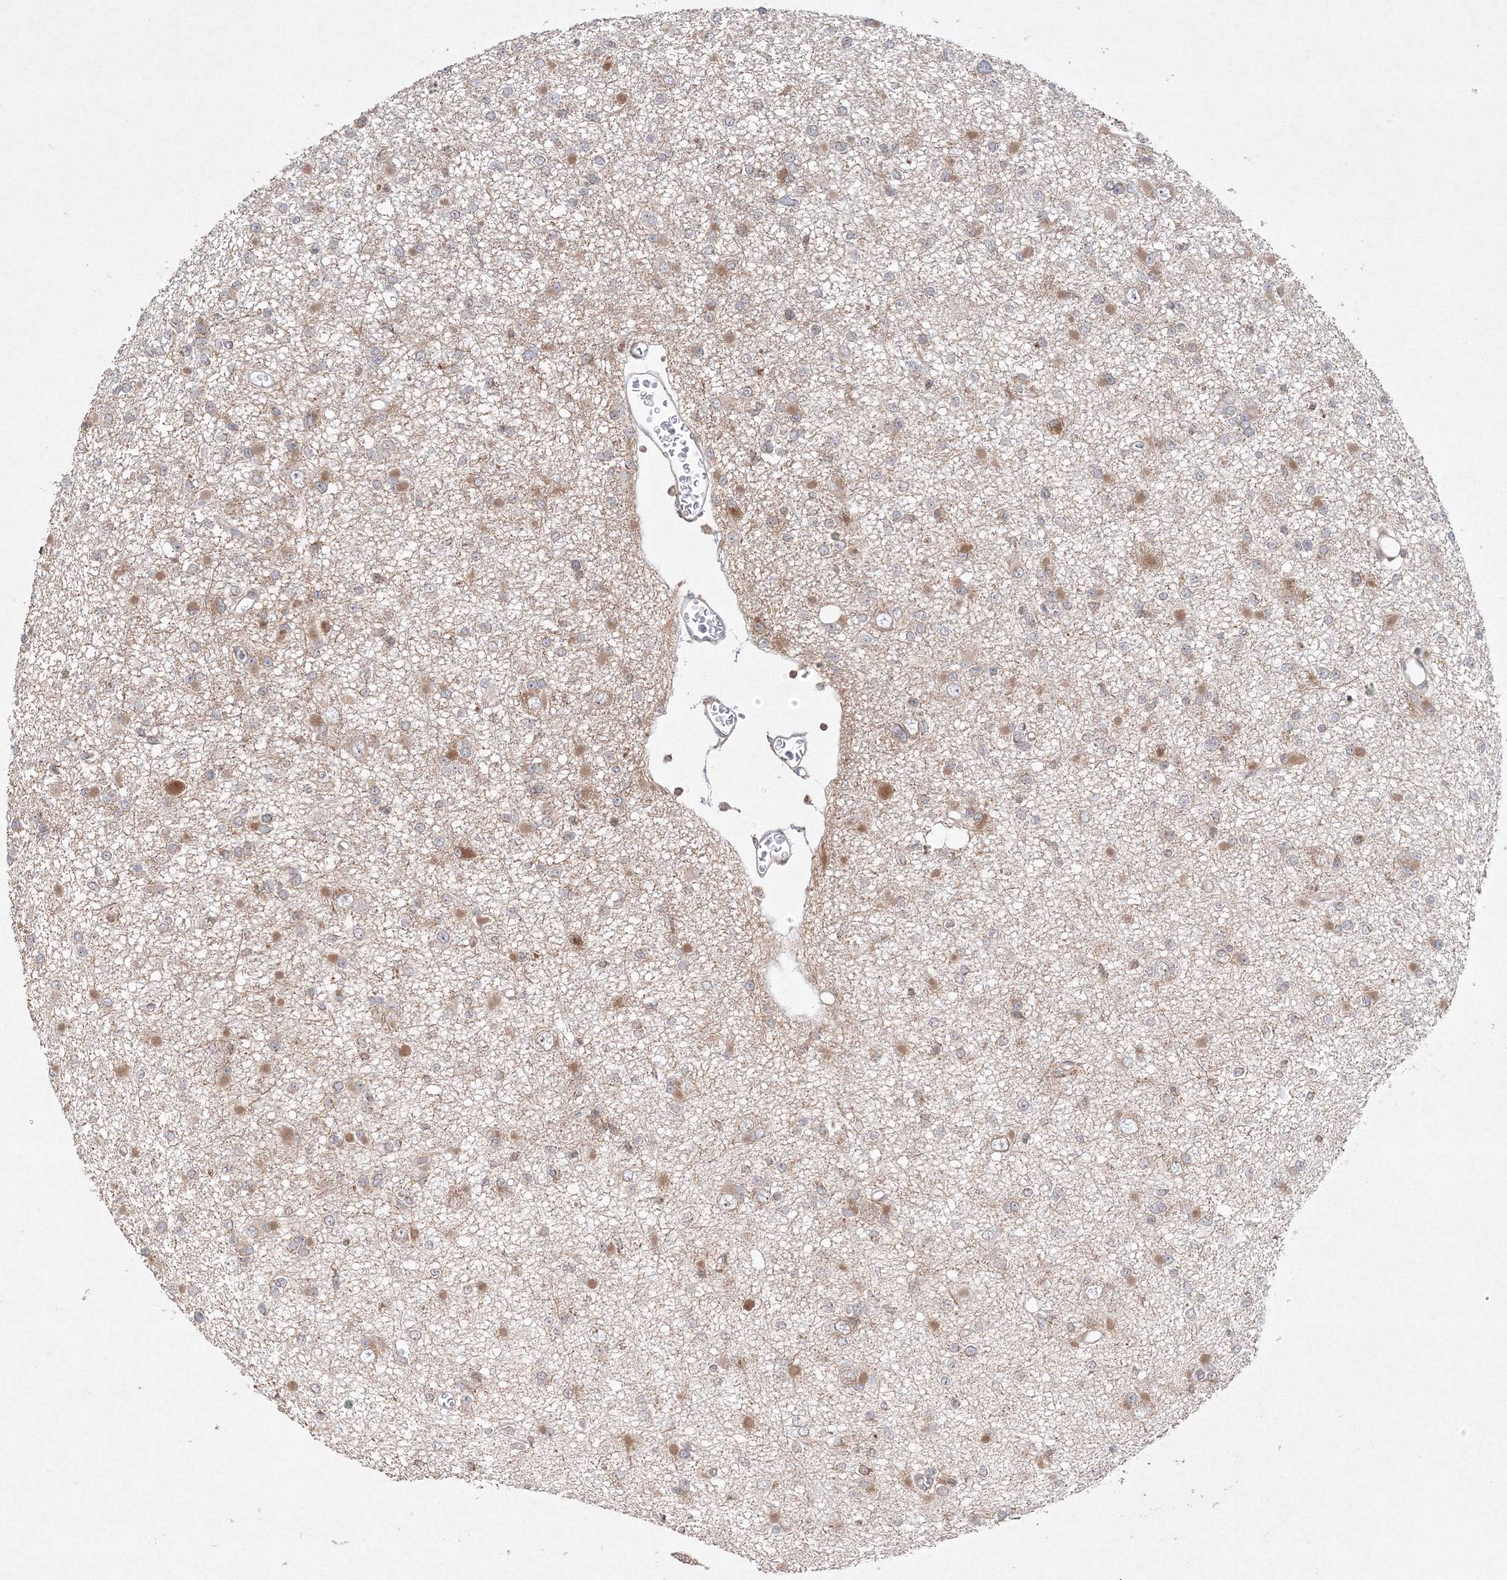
{"staining": {"intensity": "moderate", "quantity": "25%-75%", "location": "cytoplasmic/membranous"}, "tissue": "glioma", "cell_type": "Tumor cells", "image_type": "cancer", "snomed": [{"axis": "morphology", "description": "Glioma, malignant, Low grade"}, {"axis": "topography", "description": "Brain"}], "caption": "Immunohistochemical staining of human glioma reveals moderate cytoplasmic/membranous protein expression in about 25%-75% of tumor cells. (brown staining indicates protein expression, while blue staining denotes nuclei).", "gene": "MKRN2", "patient": {"sex": "female", "age": 22}}